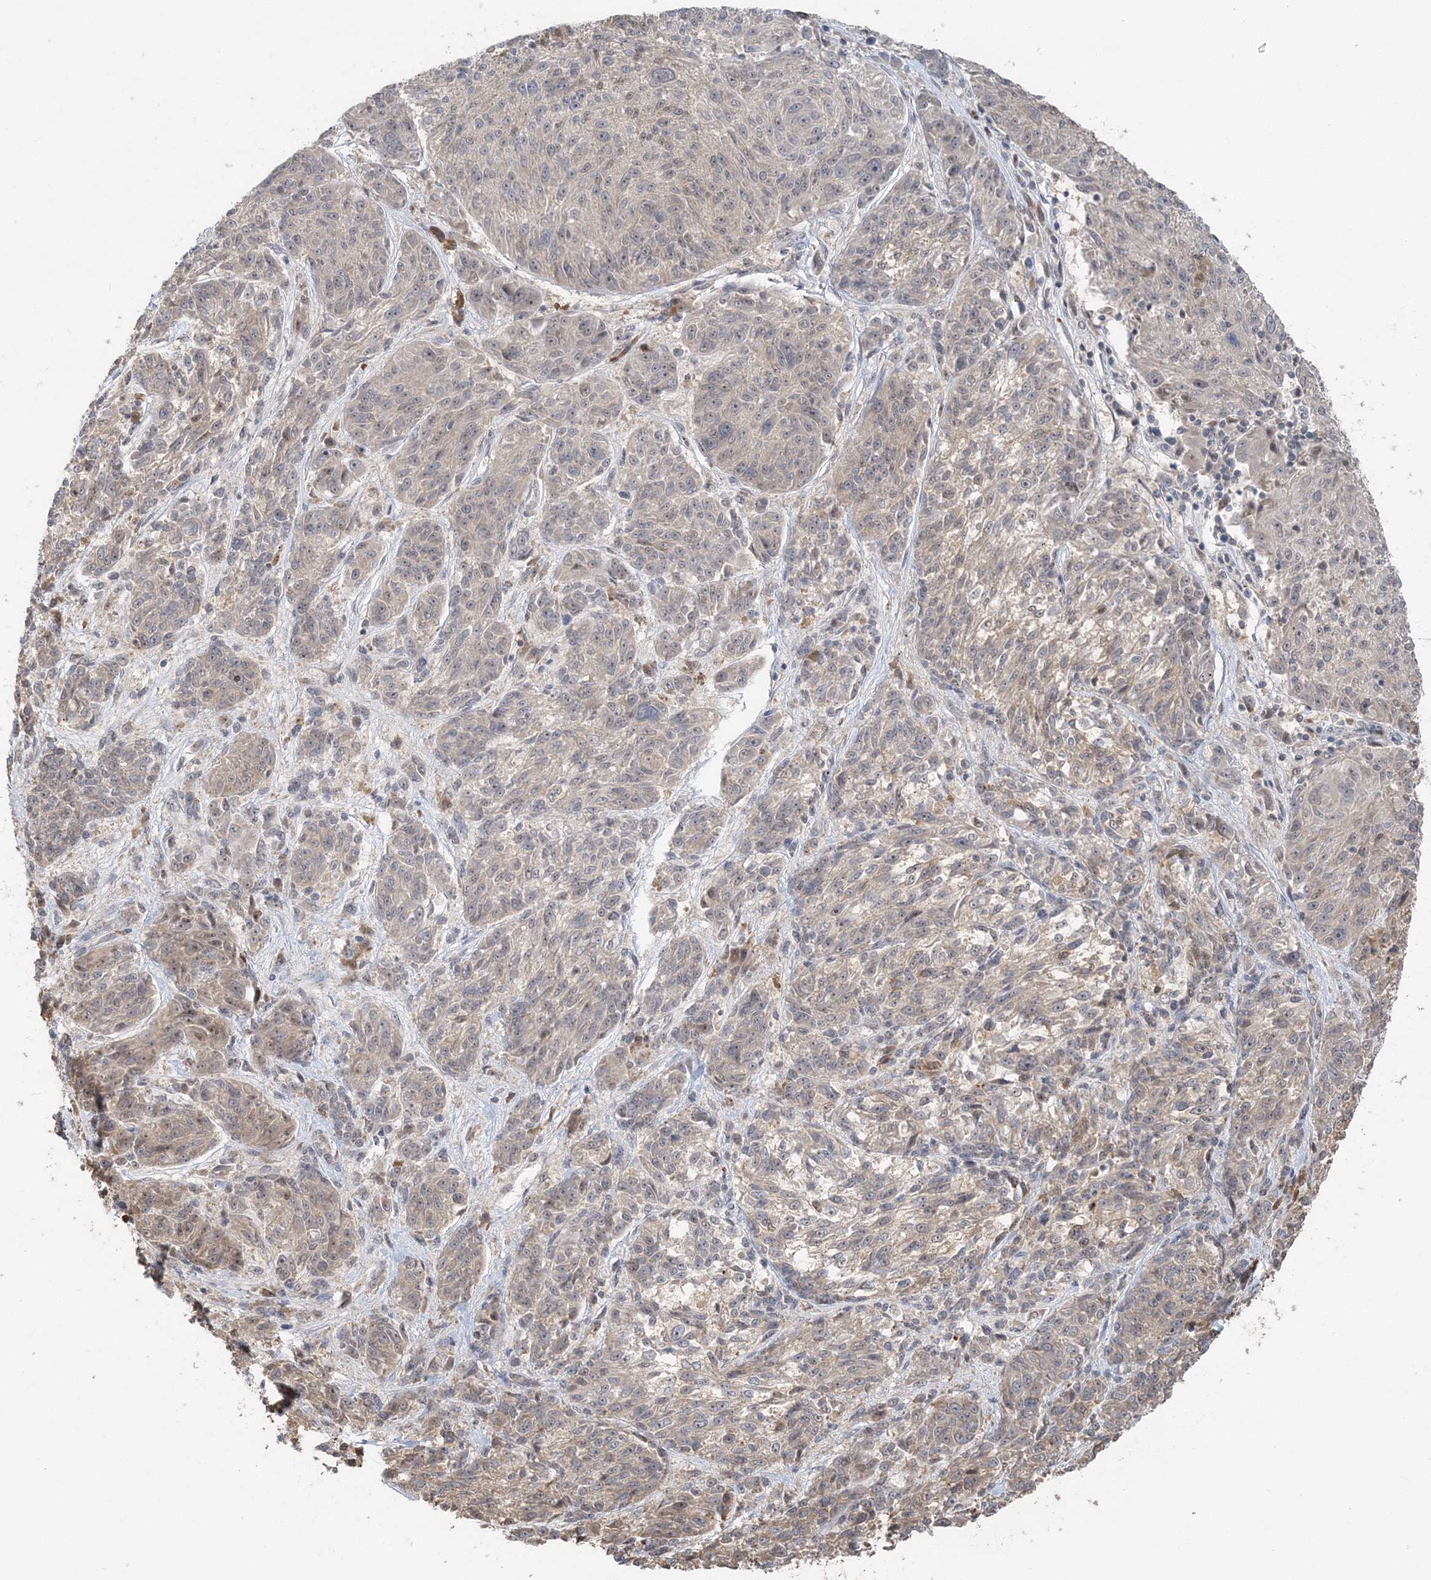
{"staining": {"intensity": "weak", "quantity": "25%-75%", "location": "cytoplasmic/membranous,nuclear"}, "tissue": "melanoma", "cell_type": "Tumor cells", "image_type": "cancer", "snomed": [{"axis": "morphology", "description": "Malignant melanoma, NOS"}, {"axis": "topography", "description": "Skin"}], "caption": "The histopathology image displays staining of melanoma, revealing weak cytoplasmic/membranous and nuclear protein staining (brown color) within tumor cells.", "gene": "SLU7", "patient": {"sex": "male", "age": 53}}